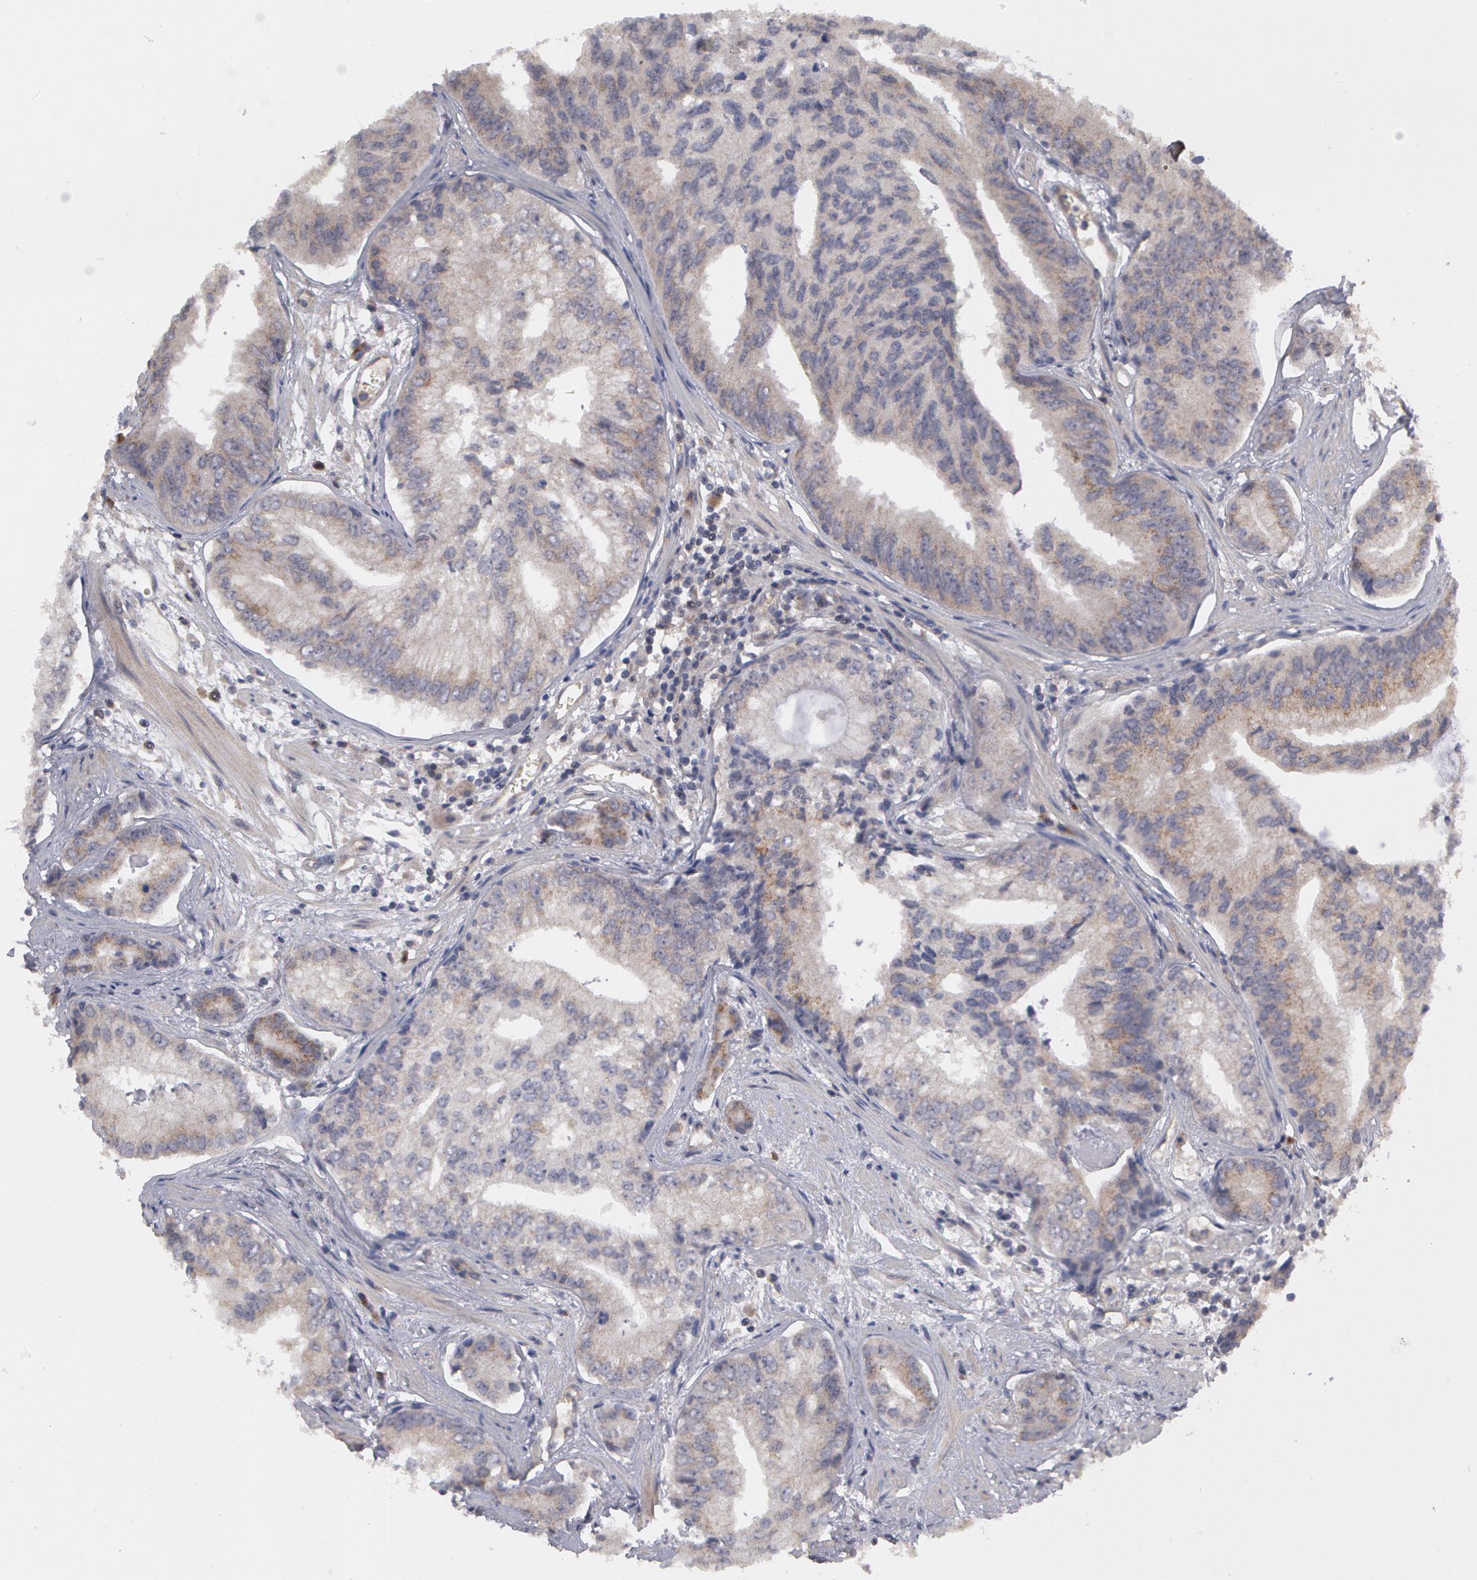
{"staining": {"intensity": "moderate", "quantity": "25%-75%", "location": "cytoplasmic/membranous"}, "tissue": "prostate cancer", "cell_type": "Tumor cells", "image_type": "cancer", "snomed": [{"axis": "morphology", "description": "Adenocarcinoma, High grade"}, {"axis": "topography", "description": "Prostate"}], "caption": "This photomicrograph shows high-grade adenocarcinoma (prostate) stained with IHC to label a protein in brown. The cytoplasmic/membranous of tumor cells show moderate positivity for the protein. Nuclei are counter-stained blue.", "gene": "STX5", "patient": {"sex": "male", "age": 56}}